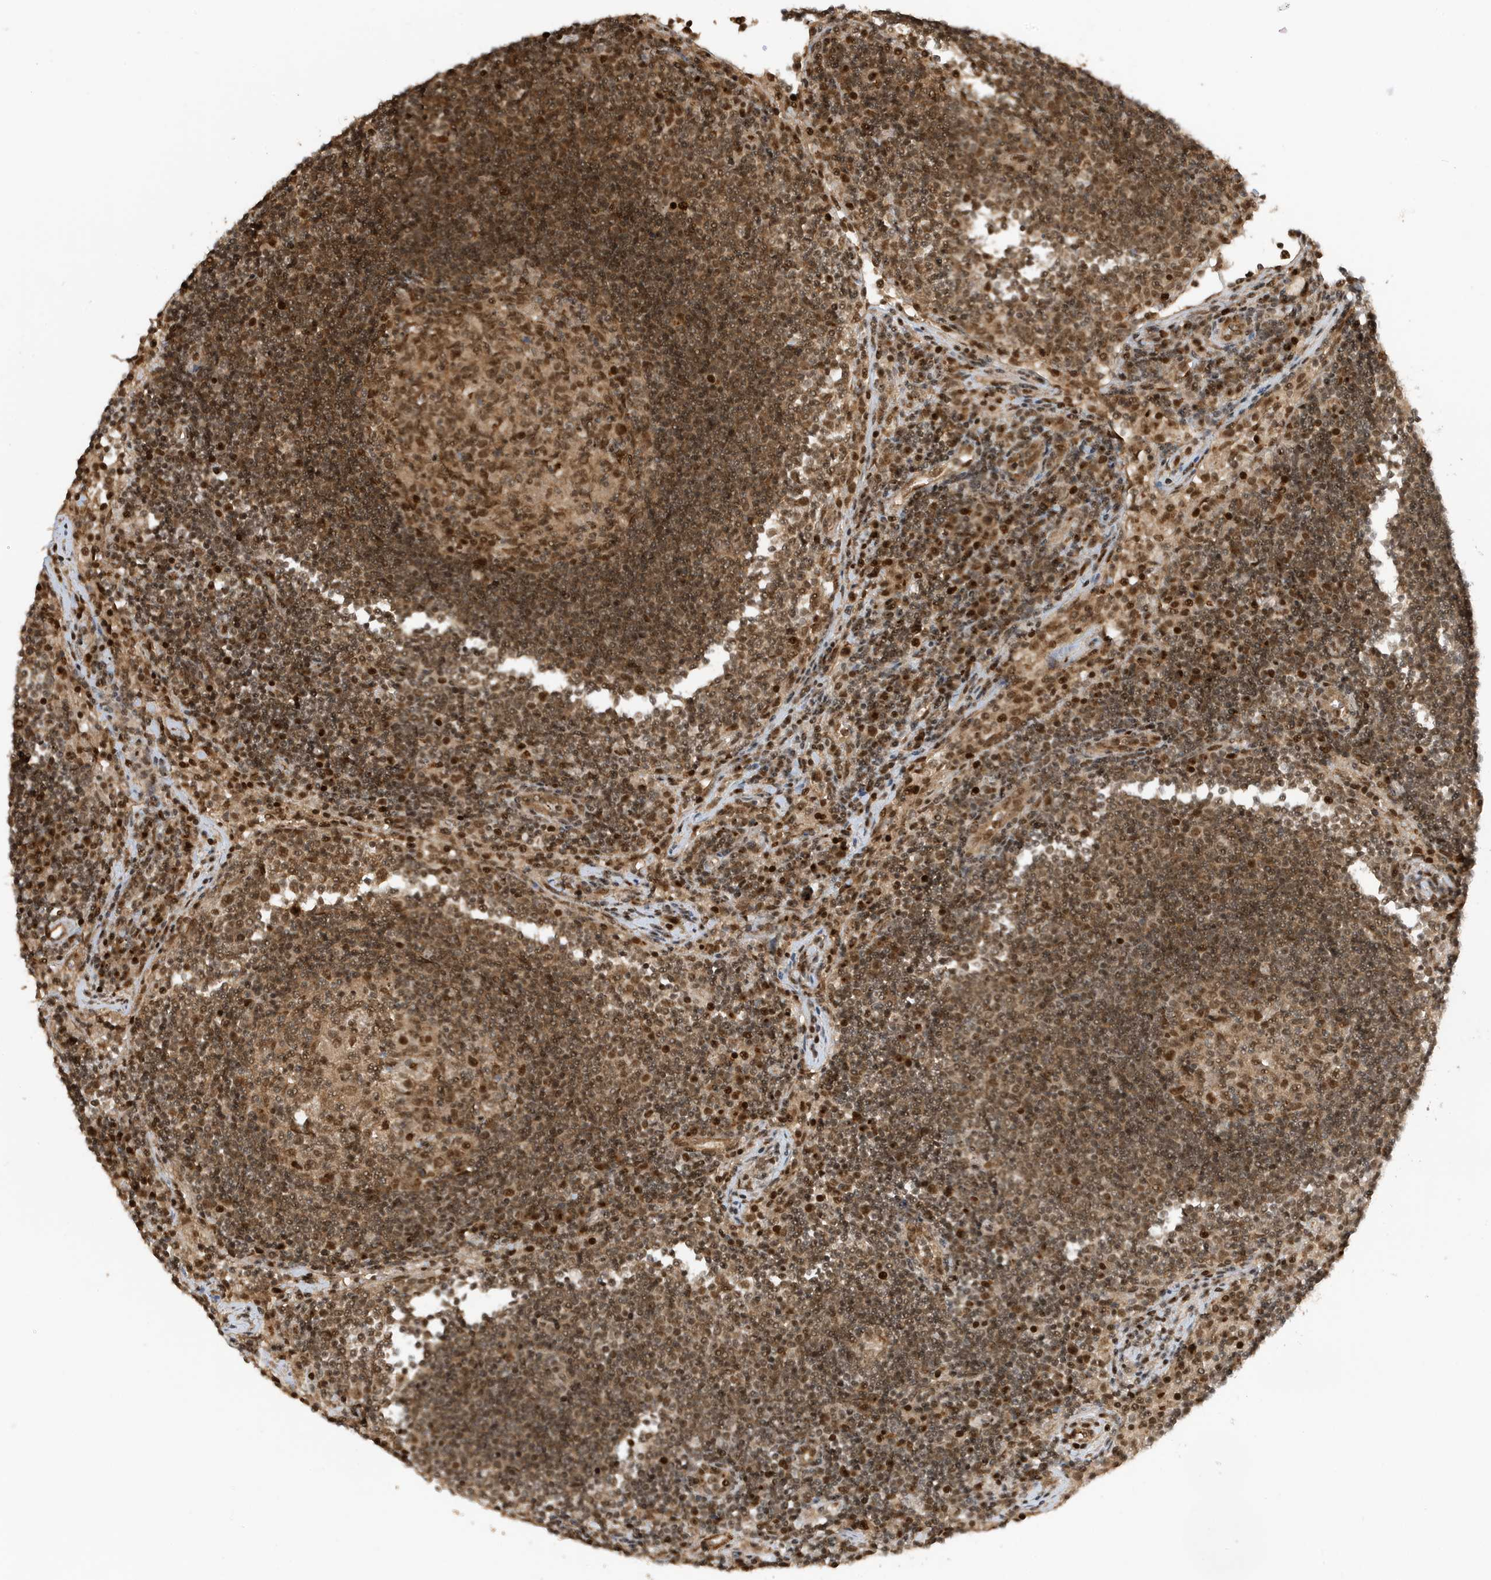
{"staining": {"intensity": "strong", "quantity": "25%-75%", "location": "nuclear"}, "tissue": "lymph node", "cell_type": "Germinal center cells", "image_type": "normal", "snomed": [{"axis": "morphology", "description": "Normal tissue, NOS"}, {"axis": "topography", "description": "Lymph node"}], "caption": "Immunohistochemical staining of benign human lymph node reveals high levels of strong nuclear staining in about 25%-75% of germinal center cells. The protein is shown in brown color, while the nuclei are stained blue.", "gene": "MAST3", "patient": {"sex": "female", "age": 53}}